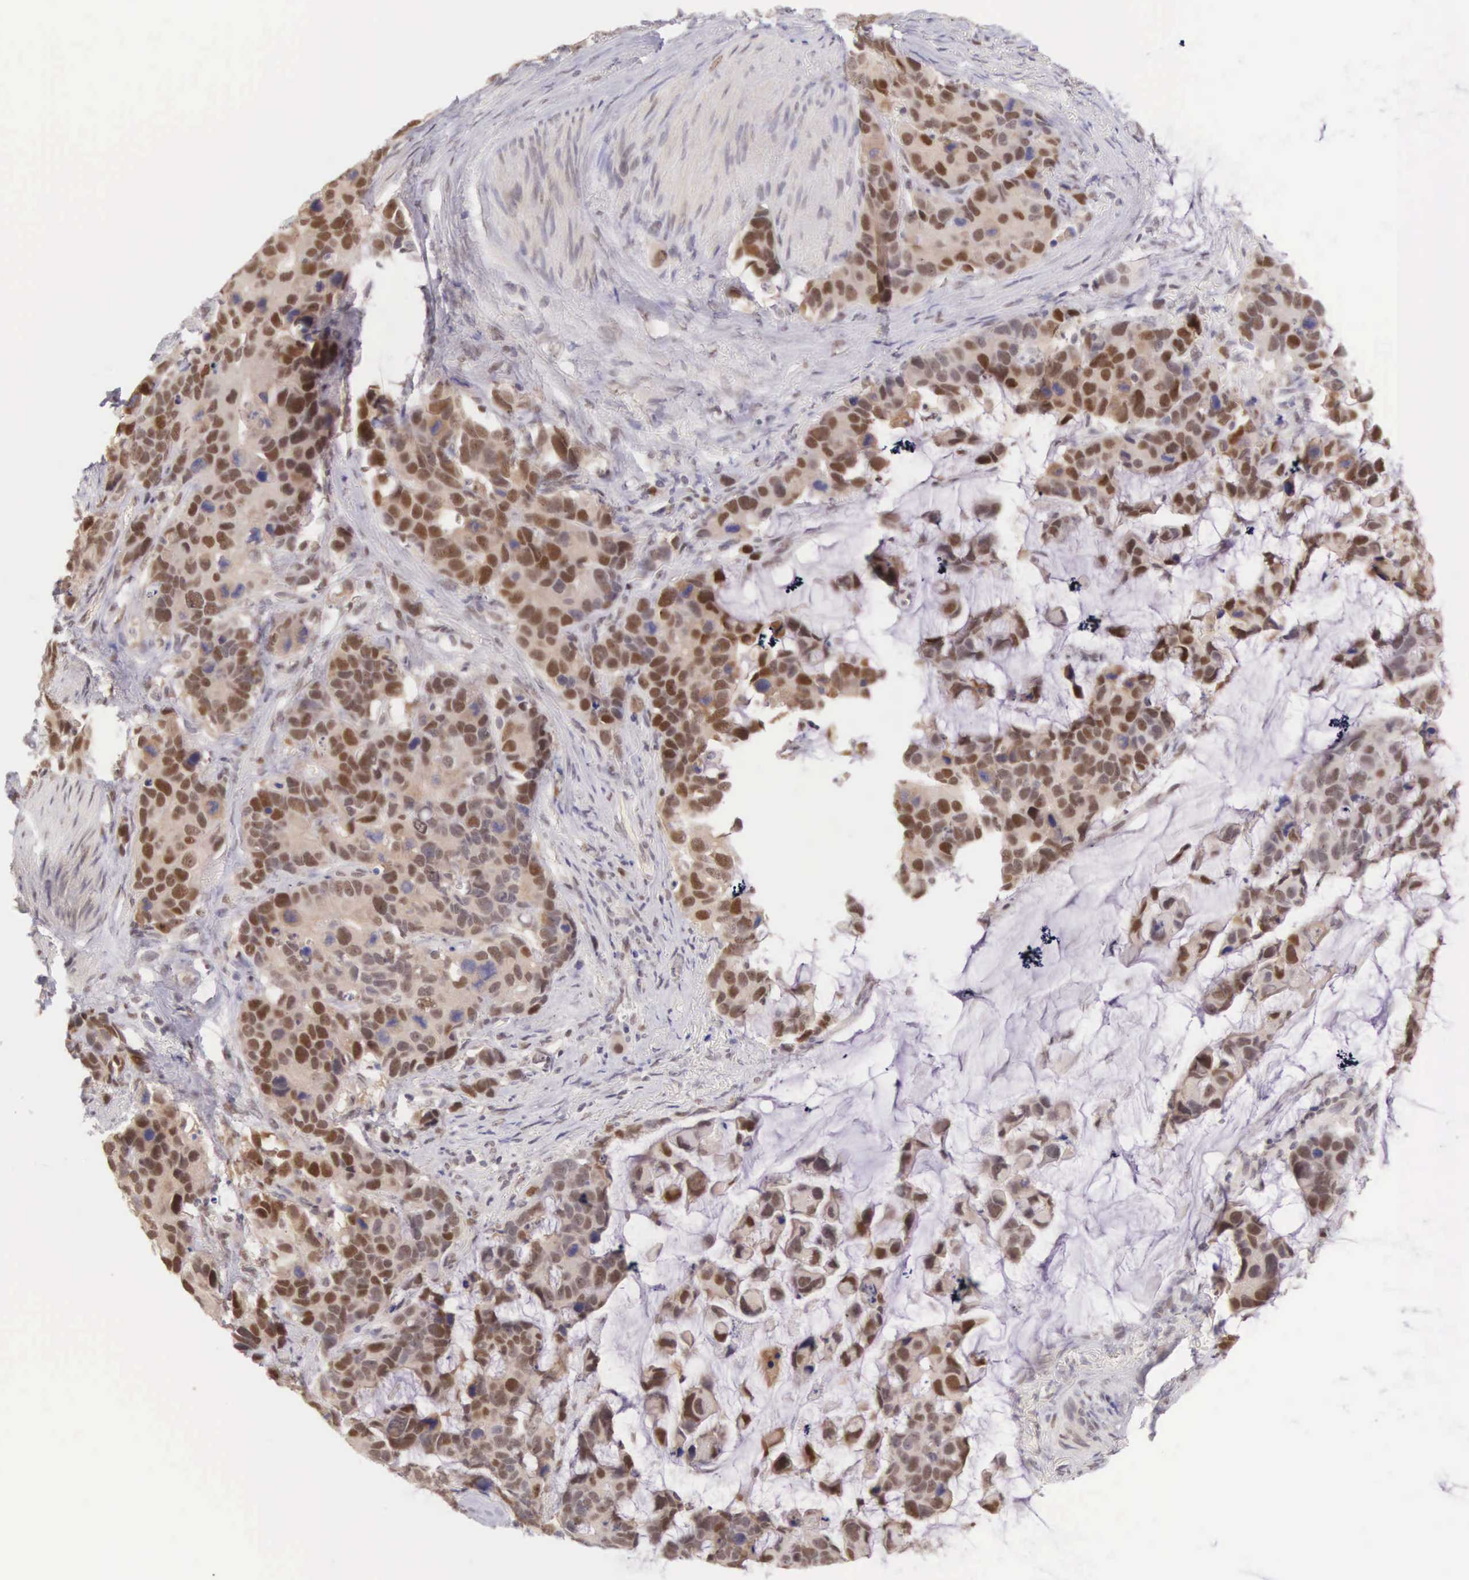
{"staining": {"intensity": "strong", "quantity": ">75%", "location": "nuclear"}, "tissue": "stomach cancer", "cell_type": "Tumor cells", "image_type": "cancer", "snomed": [{"axis": "morphology", "description": "Adenocarcinoma, NOS"}, {"axis": "topography", "description": "Stomach, upper"}], "caption": "Stomach cancer (adenocarcinoma) tissue reveals strong nuclear positivity in approximately >75% of tumor cells, visualized by immunohistochemistry.", "gene": "CCDC117", "patient": {"sex": "male", "age": 71}}